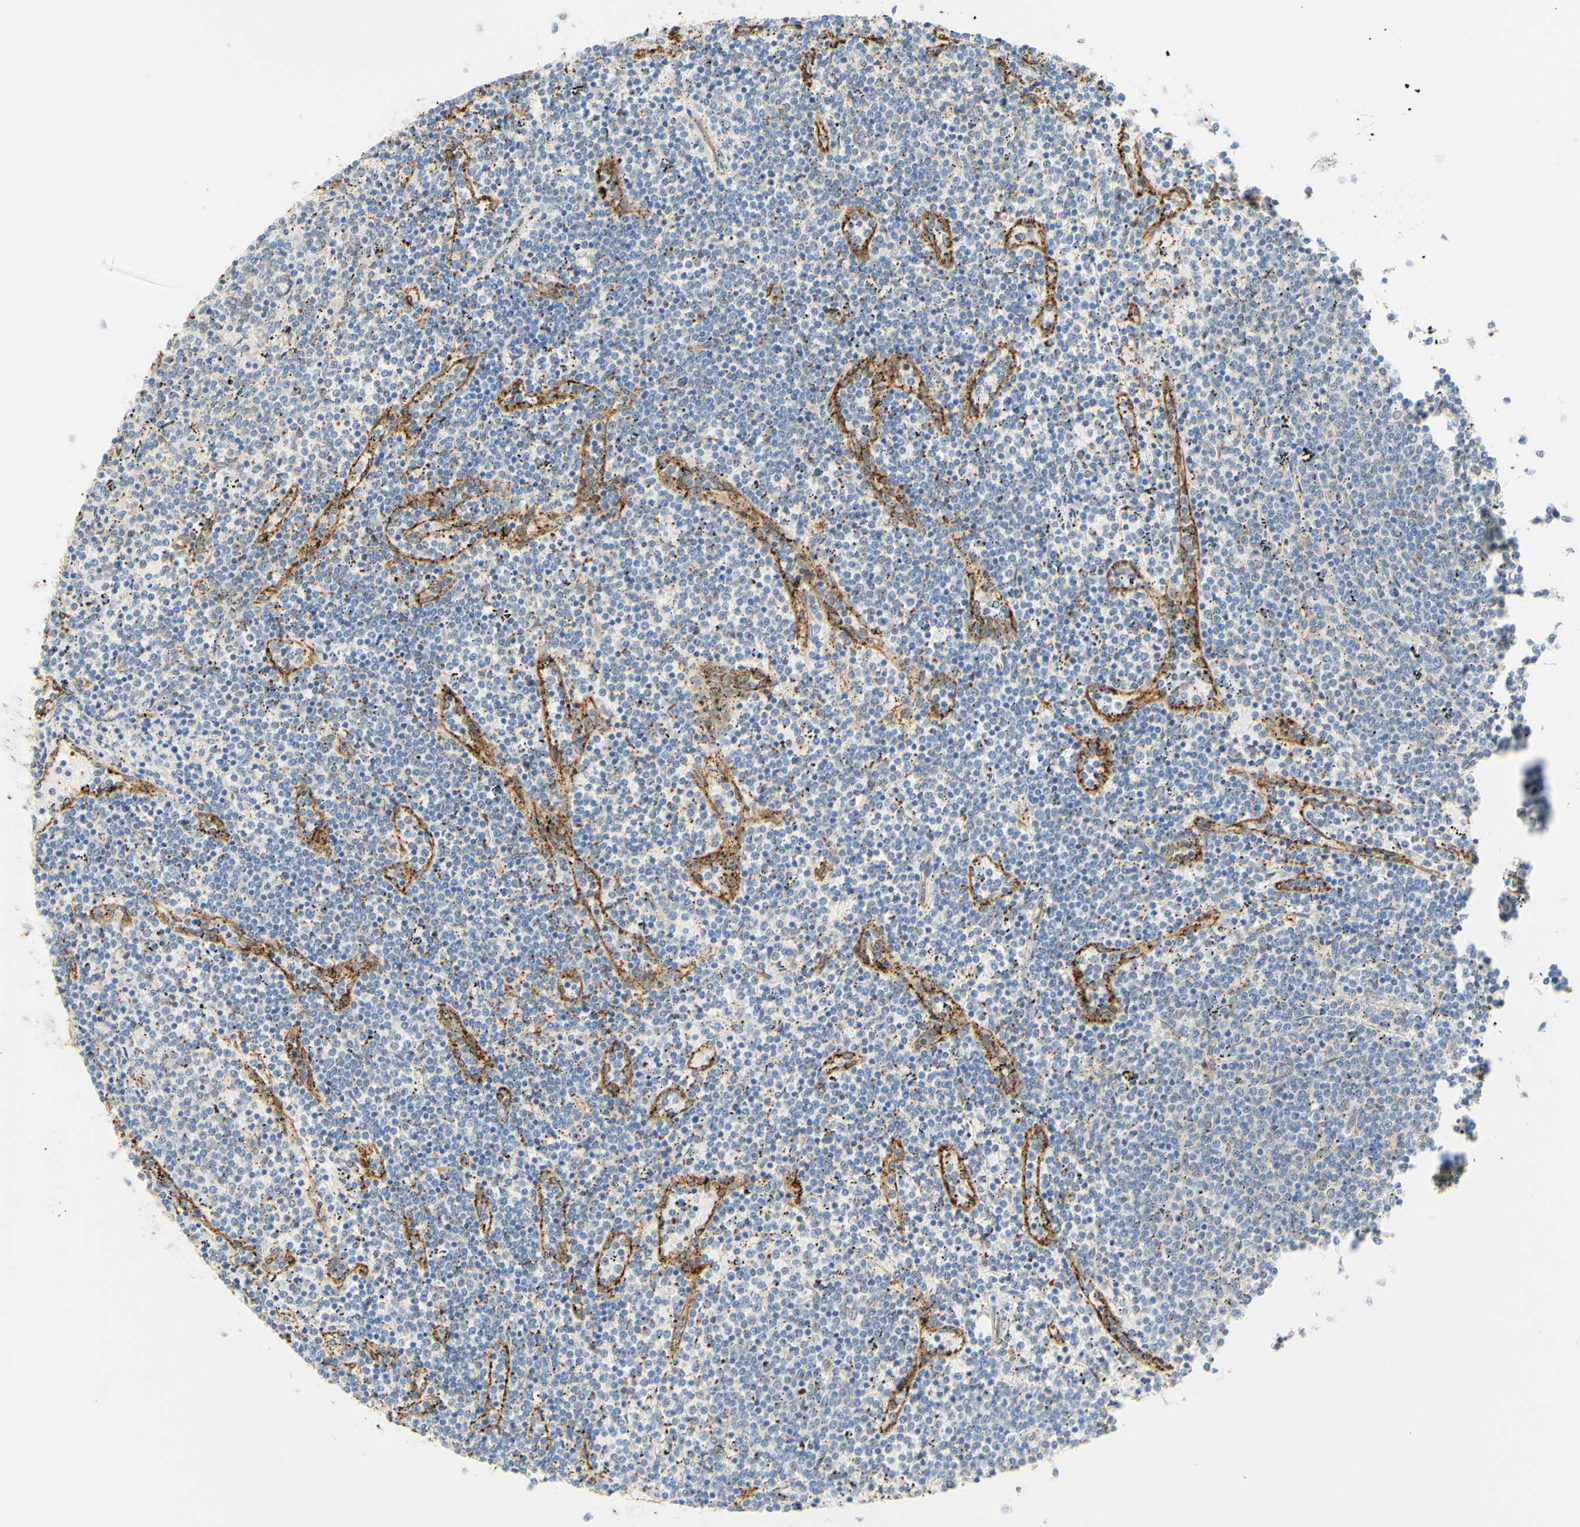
{"staining": {"intensity": "negative", "quantity": "none", "location": "none"}, "tissue": "lymphoma", "cell_type": "Tumor cells", "image_type": "cancer", "snomed": [{"axis": "morphology", "description": "Malignant lymphoma, non-Hodgkin's type, Low grade"}, {"axis": "topography", "description": "Spleen"}], "caption": "Immunohistochemical staining of human low-grade malignant lymphoma, non-Hodgkin's type shows no significant expression in tumor cells.", "gene": "ENDOD1", "patient": {"sex": "female", "age": 50}}